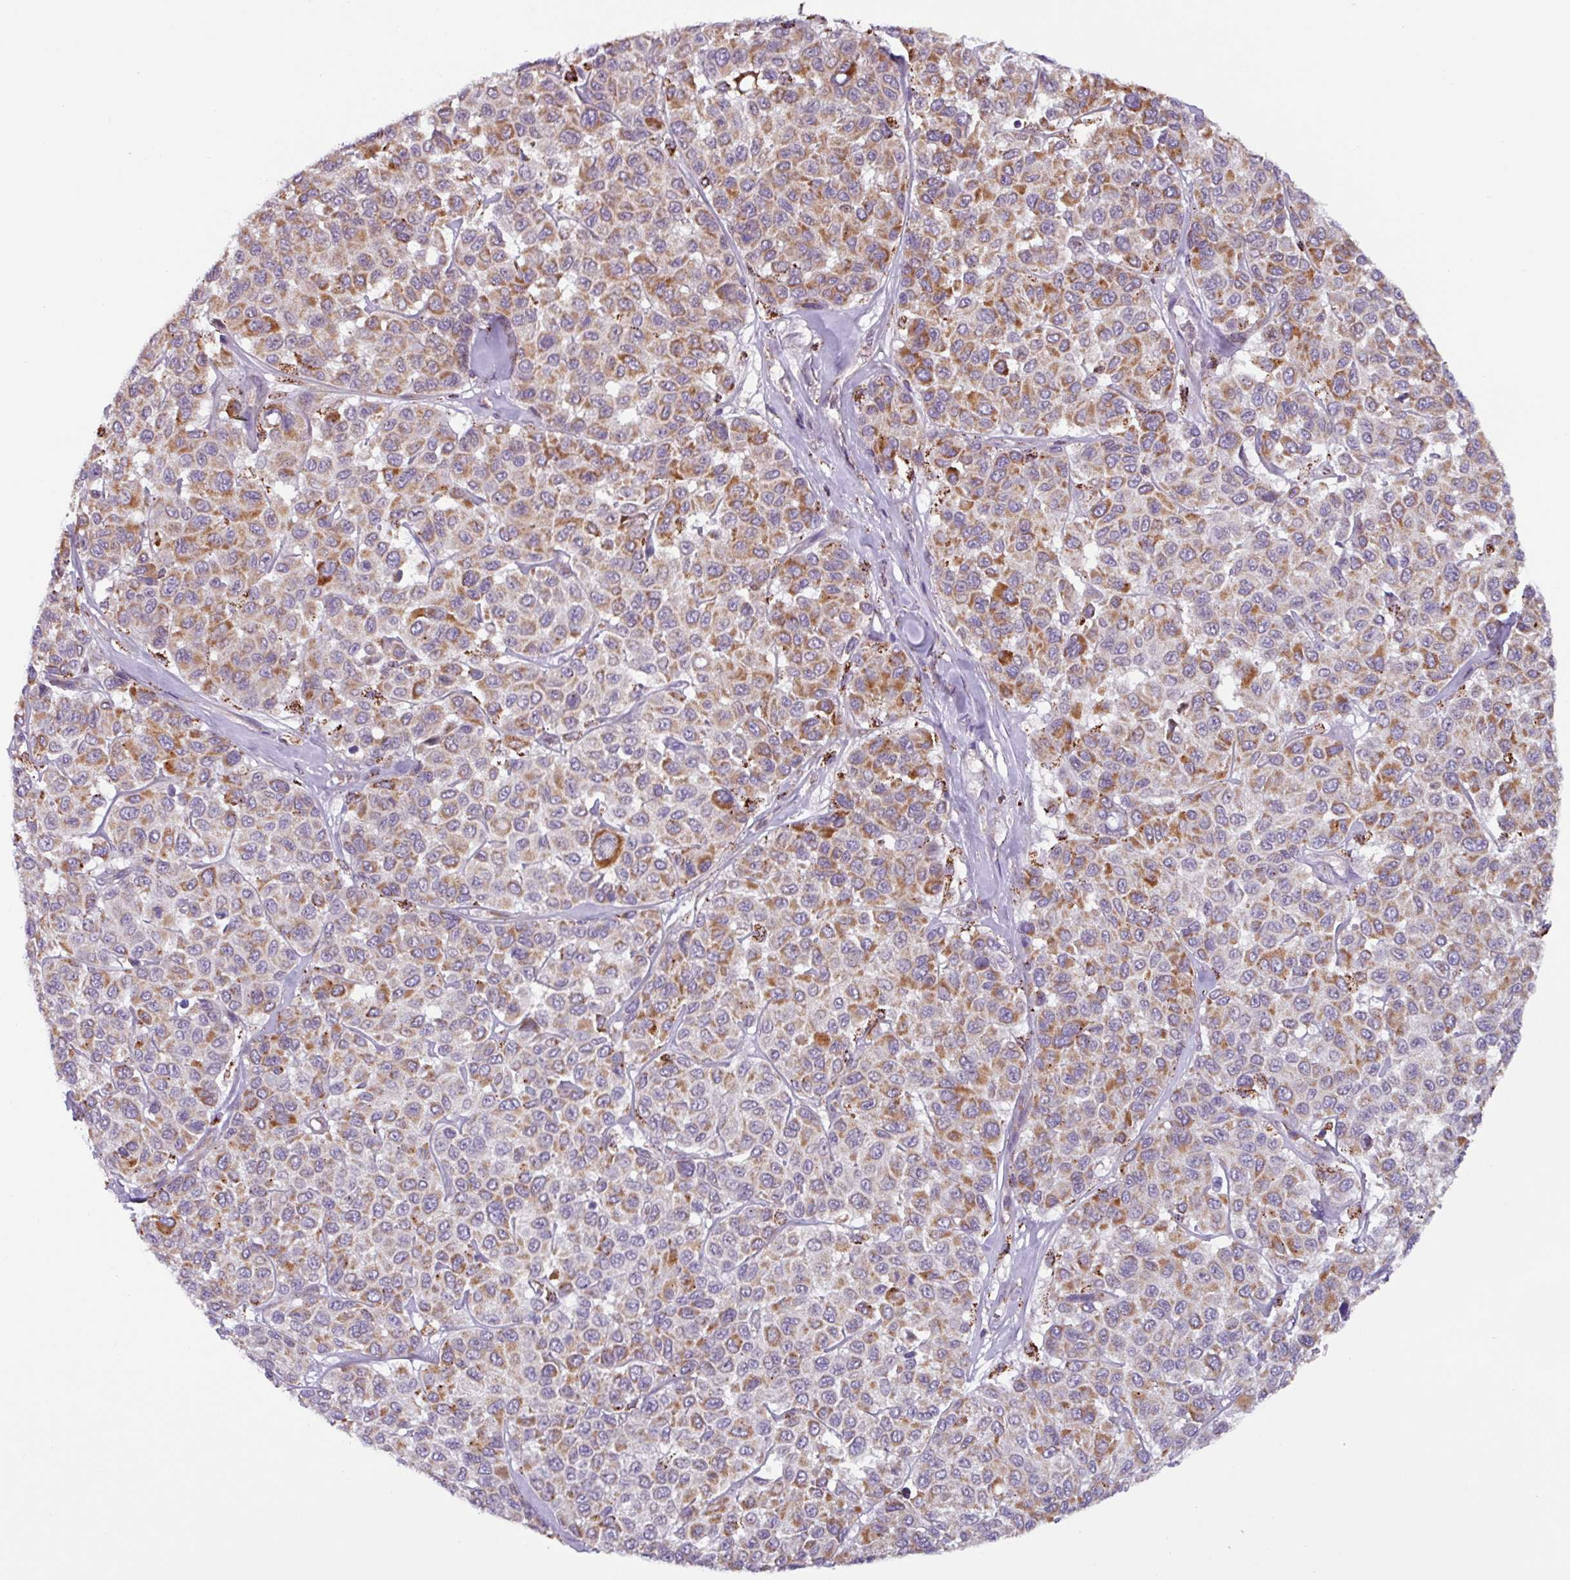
{"staining": {"intensity": "moderate", "quantity": ">75%", "location": "cytoplasmic/membranous"}, "tissue": "melanoma", "cell_type": "Tumor cells", "image_type": "cancer", "snomed": [{"axis": "morphology", "description": "Malignant melanoma, NOS"}, {"axis": "topography", "description": "Skin"}], "caption": "Tumor cells reveal moderate cytoplasmic/membranous staining in about >75% of cells in melanoma.", "gene": "AKIRIN1", "patient": {"sex": "female", "age": 66}}